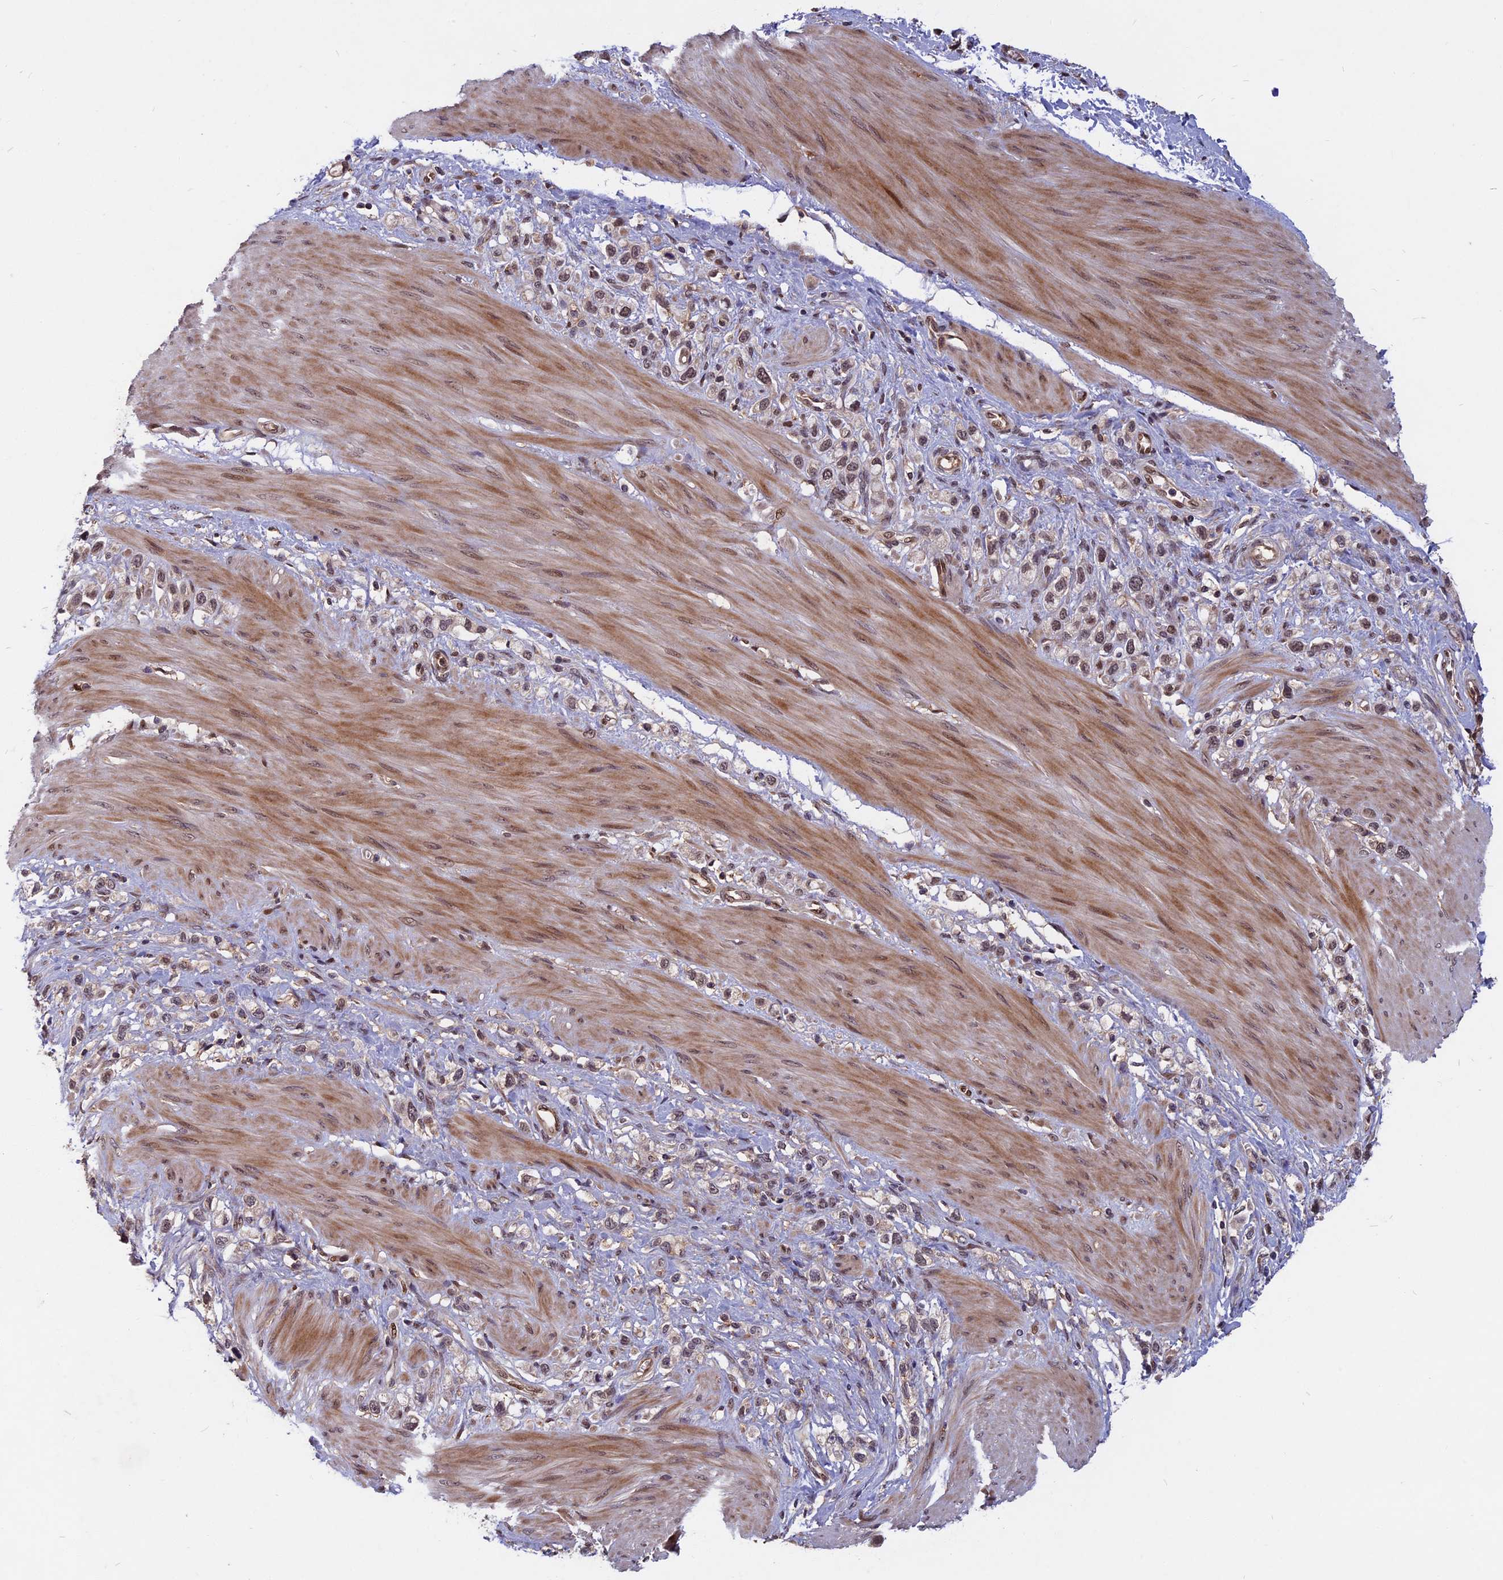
{"staining": {"intensity": "weak", "quantity": ">75%", "location": "nuclear"}, "tissue": "stomach cancer", "cell_type": "Tumor cells", "image_type": "cancer", "snomed": [{"axis": "morphology", "description": "Adenocarcinoma, NOS"}, {"axis": "topography", "description": "Stomach"}], "caption": "Protein expression analysis of human adenocarcinoma (stomach) reveals weak nuclear staining in approximately >75% of tumor cells. The staining is performed using DAB brown chromogen to label protein expression. The nuclei are counter-stained blue using hematoxylin.", "gene": "SPG11", "patient": {"sex": "female", "age": 65}}